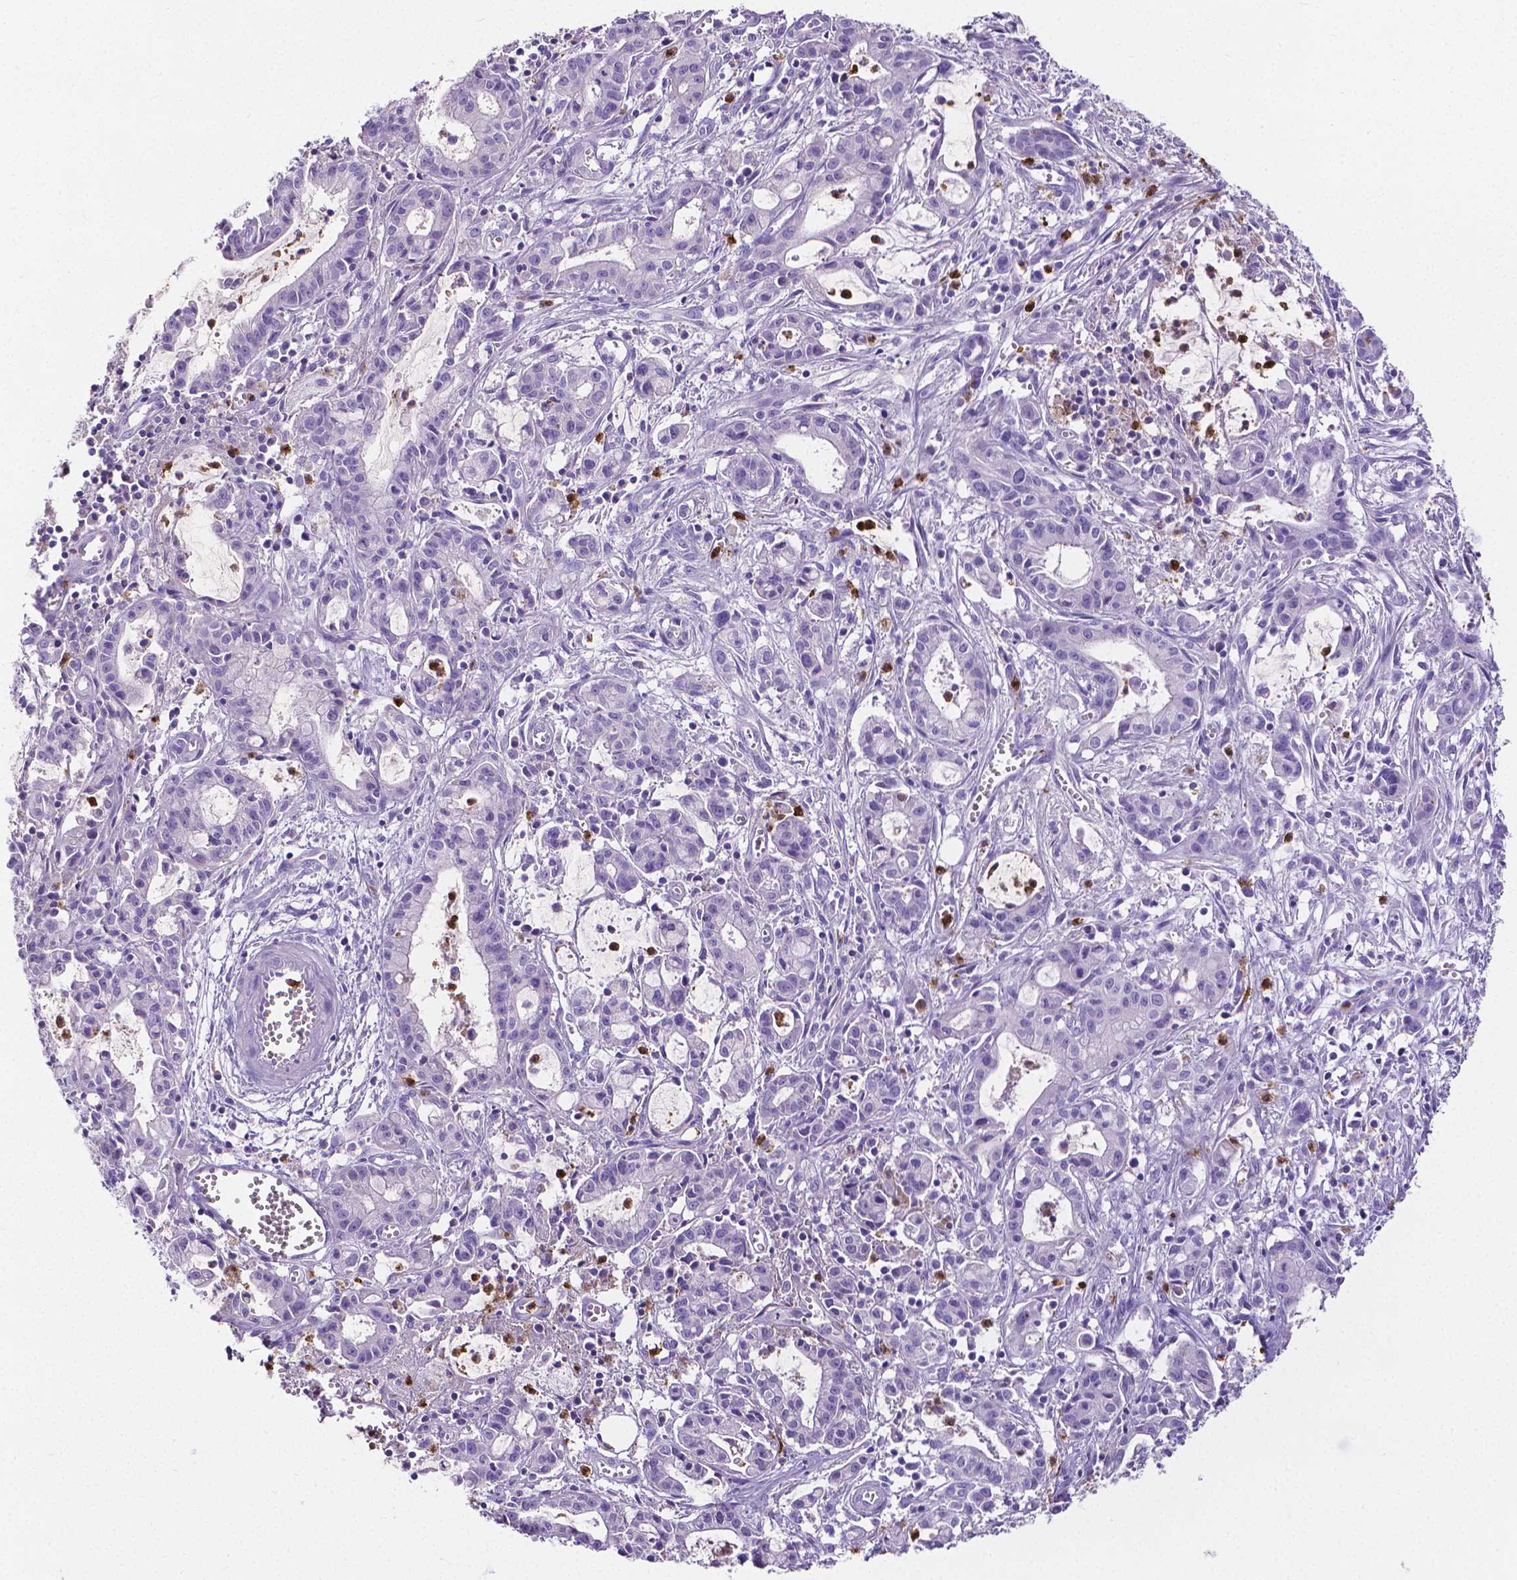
{"staining": {"intensity": "negative", "quantity": "none", "location": "none"}, "tissue": "pancreatic cancer", "cell_type": "Tumor cells", "image_type": "cancer", "snomed": [{"axis": "morphology", "description": "Adenocarcinoma, NOS"}, {"axis": "topography", "description": "Pancreas"}], "caption": "High power microscopy histopathology image of an IHC micrograph of pancreatic cancer (adenocarcinoma), revealing no significant expression in tumor cells. (DAB (3,3'-diaminobenzidine) IHC, high magnification).", "gene": "MMP9", "patient": {"sex": "male", "age": 48}}